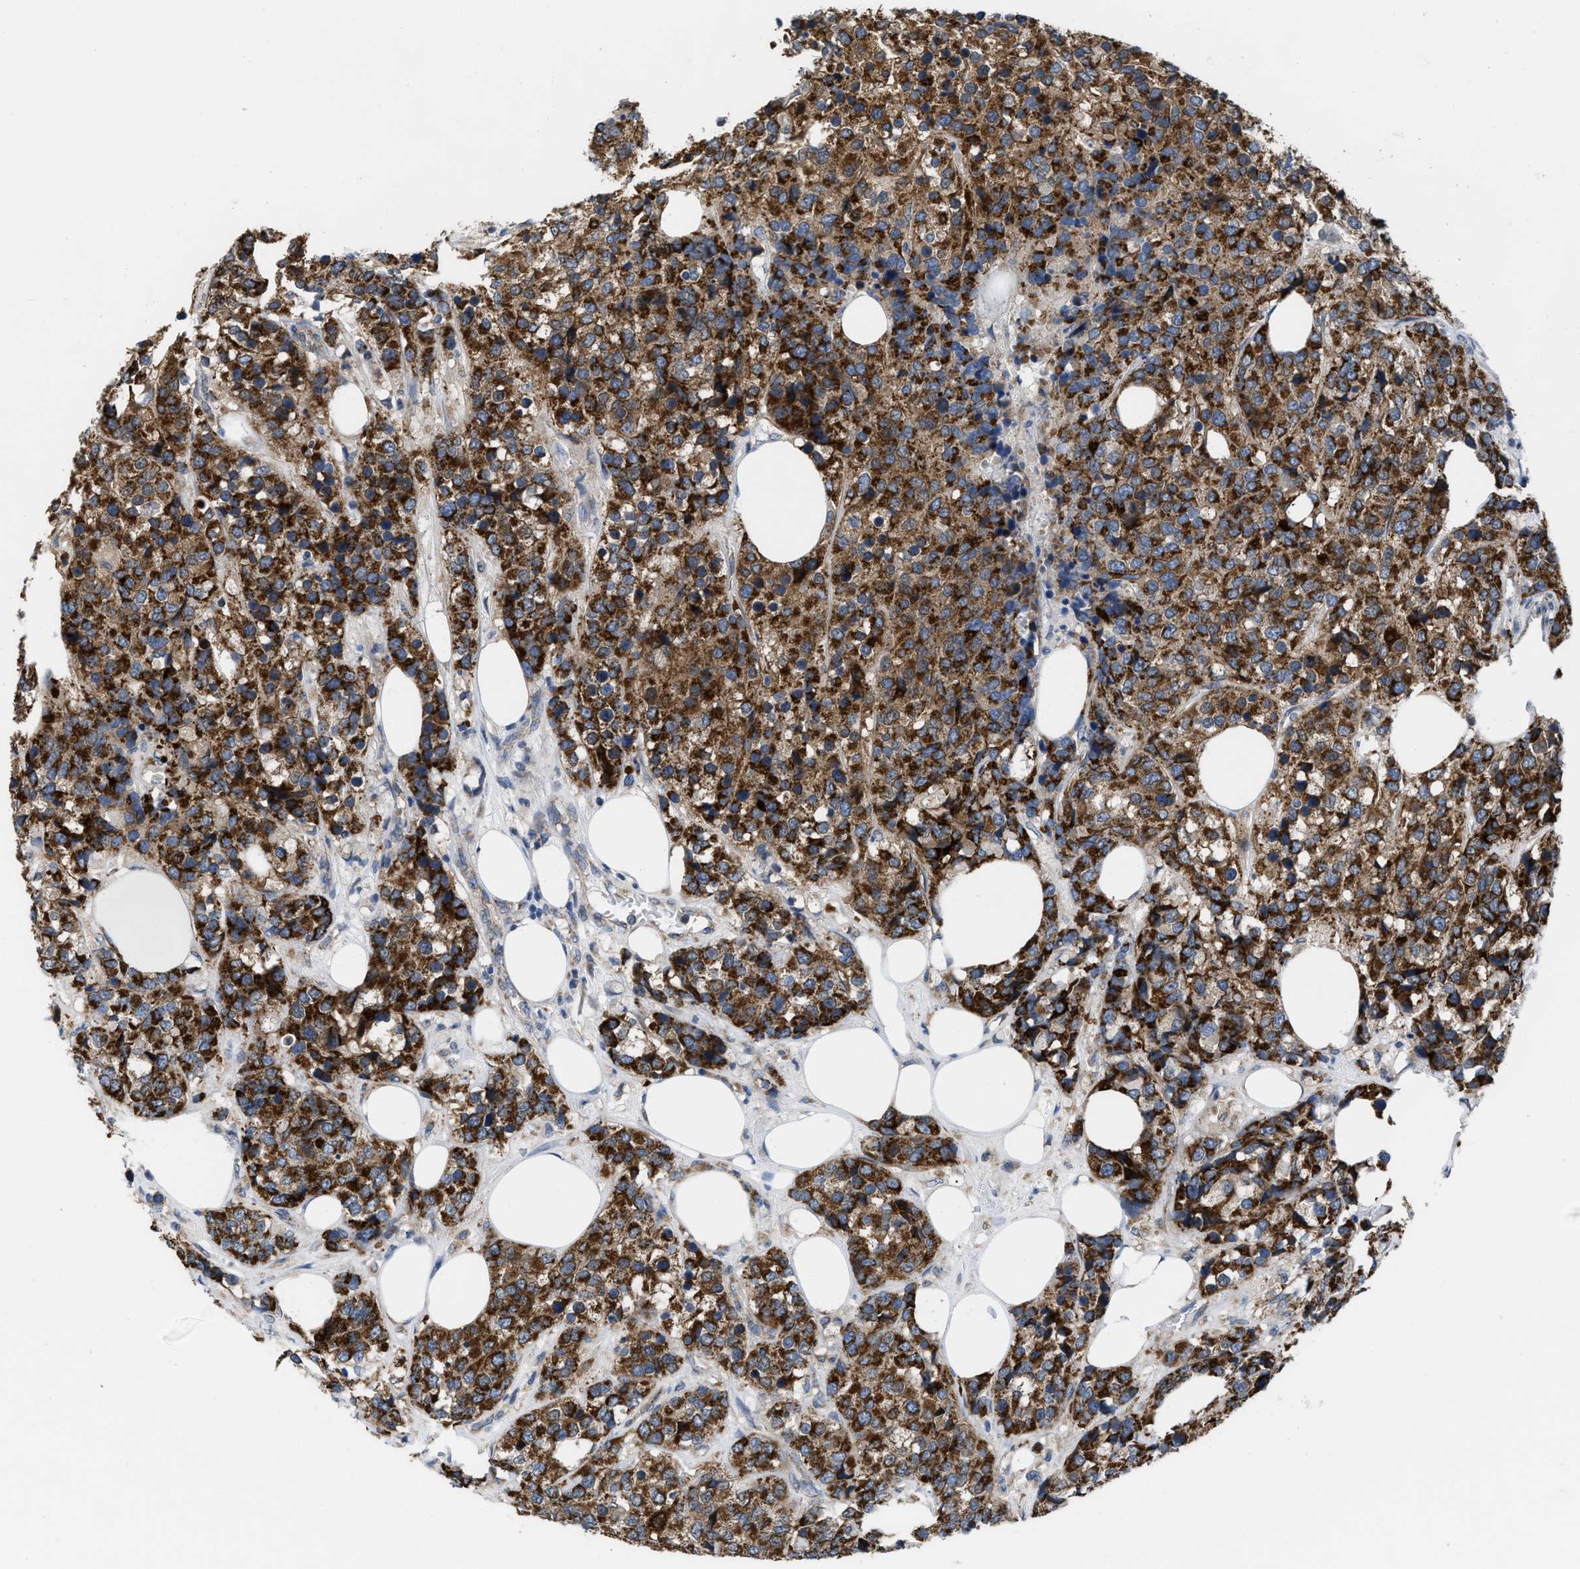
{"staining": {"intensity": "strong", "quantity": ">75%", "location": "cytoplasmic/membranous"}, "tissue": "breast cancer", "cell_type": "Tumor cells", "image_type": "cancer", "snomed": [{"axis": "morphology", "description": "Lobular carcinoma"}, {"axis": "topography", "description": "Breast"}], "caption": "Human breast lobular carcinoma stained for a protein (brown) displays strong cytoplasmic/membranous positive expression in about >75% of tumor cells.", "gene": "AKAP1", "patient": {"sex": "female", "age": 59}}